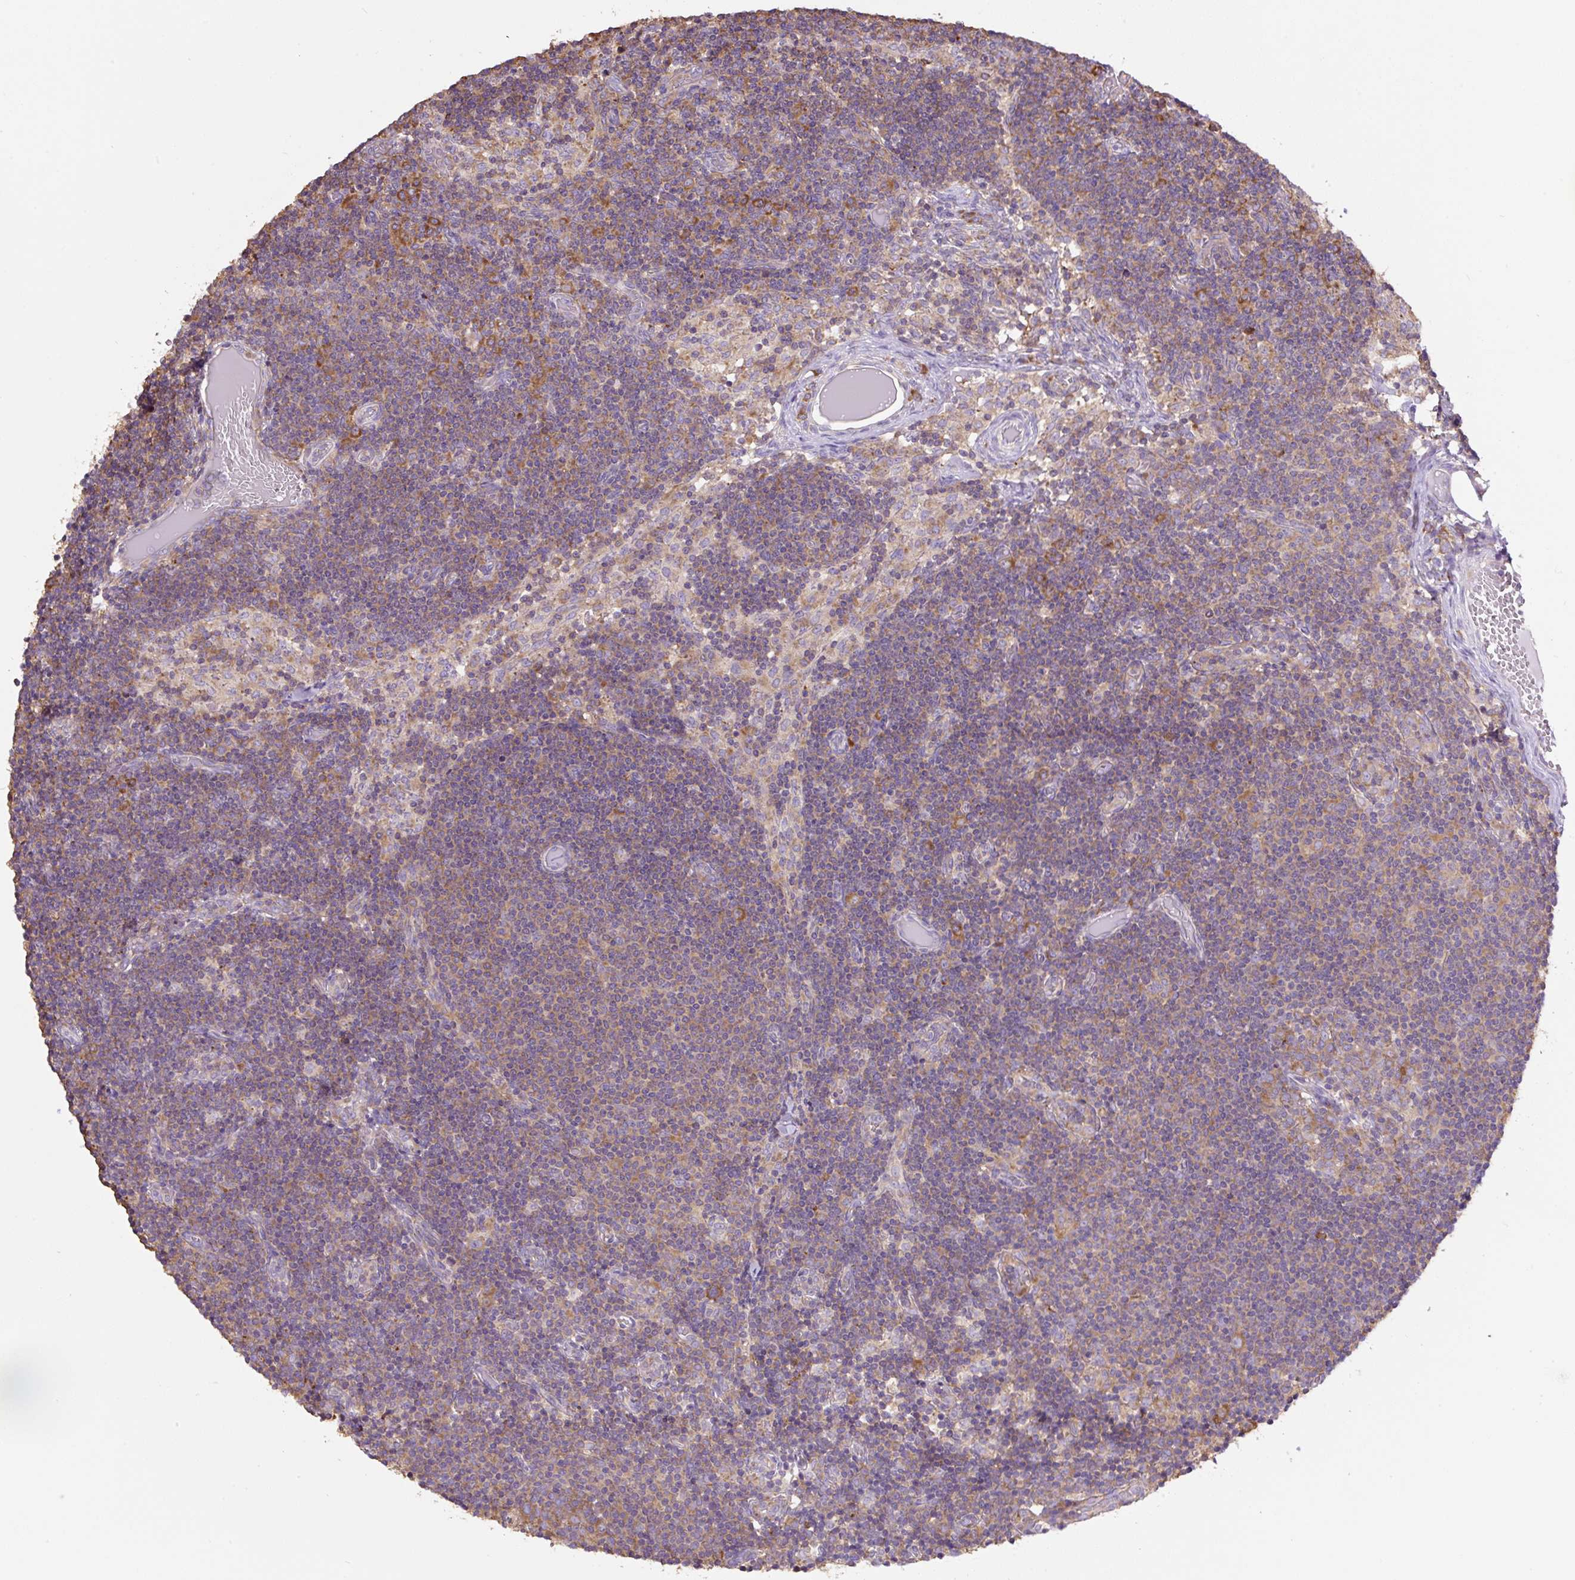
{"staining": {"intensity": "strong", "quantity": "25%-75%", "location": "cytoplasmic/membranous"}, "tissue": "lymph node", "cell_type": "Germinal center cells", "image_type": "normal", "snomed": [{"axis": "morphology", "description": "Normal tissue, NOS"}, {"axis": "topography", "description": "Lymph node"}], "caption": "The histopathology image demonstrates staining of unremarkable lymph node, revealing strong cytoplasmic/membranous protein positivity (brown color) within germinal center cells.", "gene": "RPS23", "patient": {"sex": "female", "age": 31}}